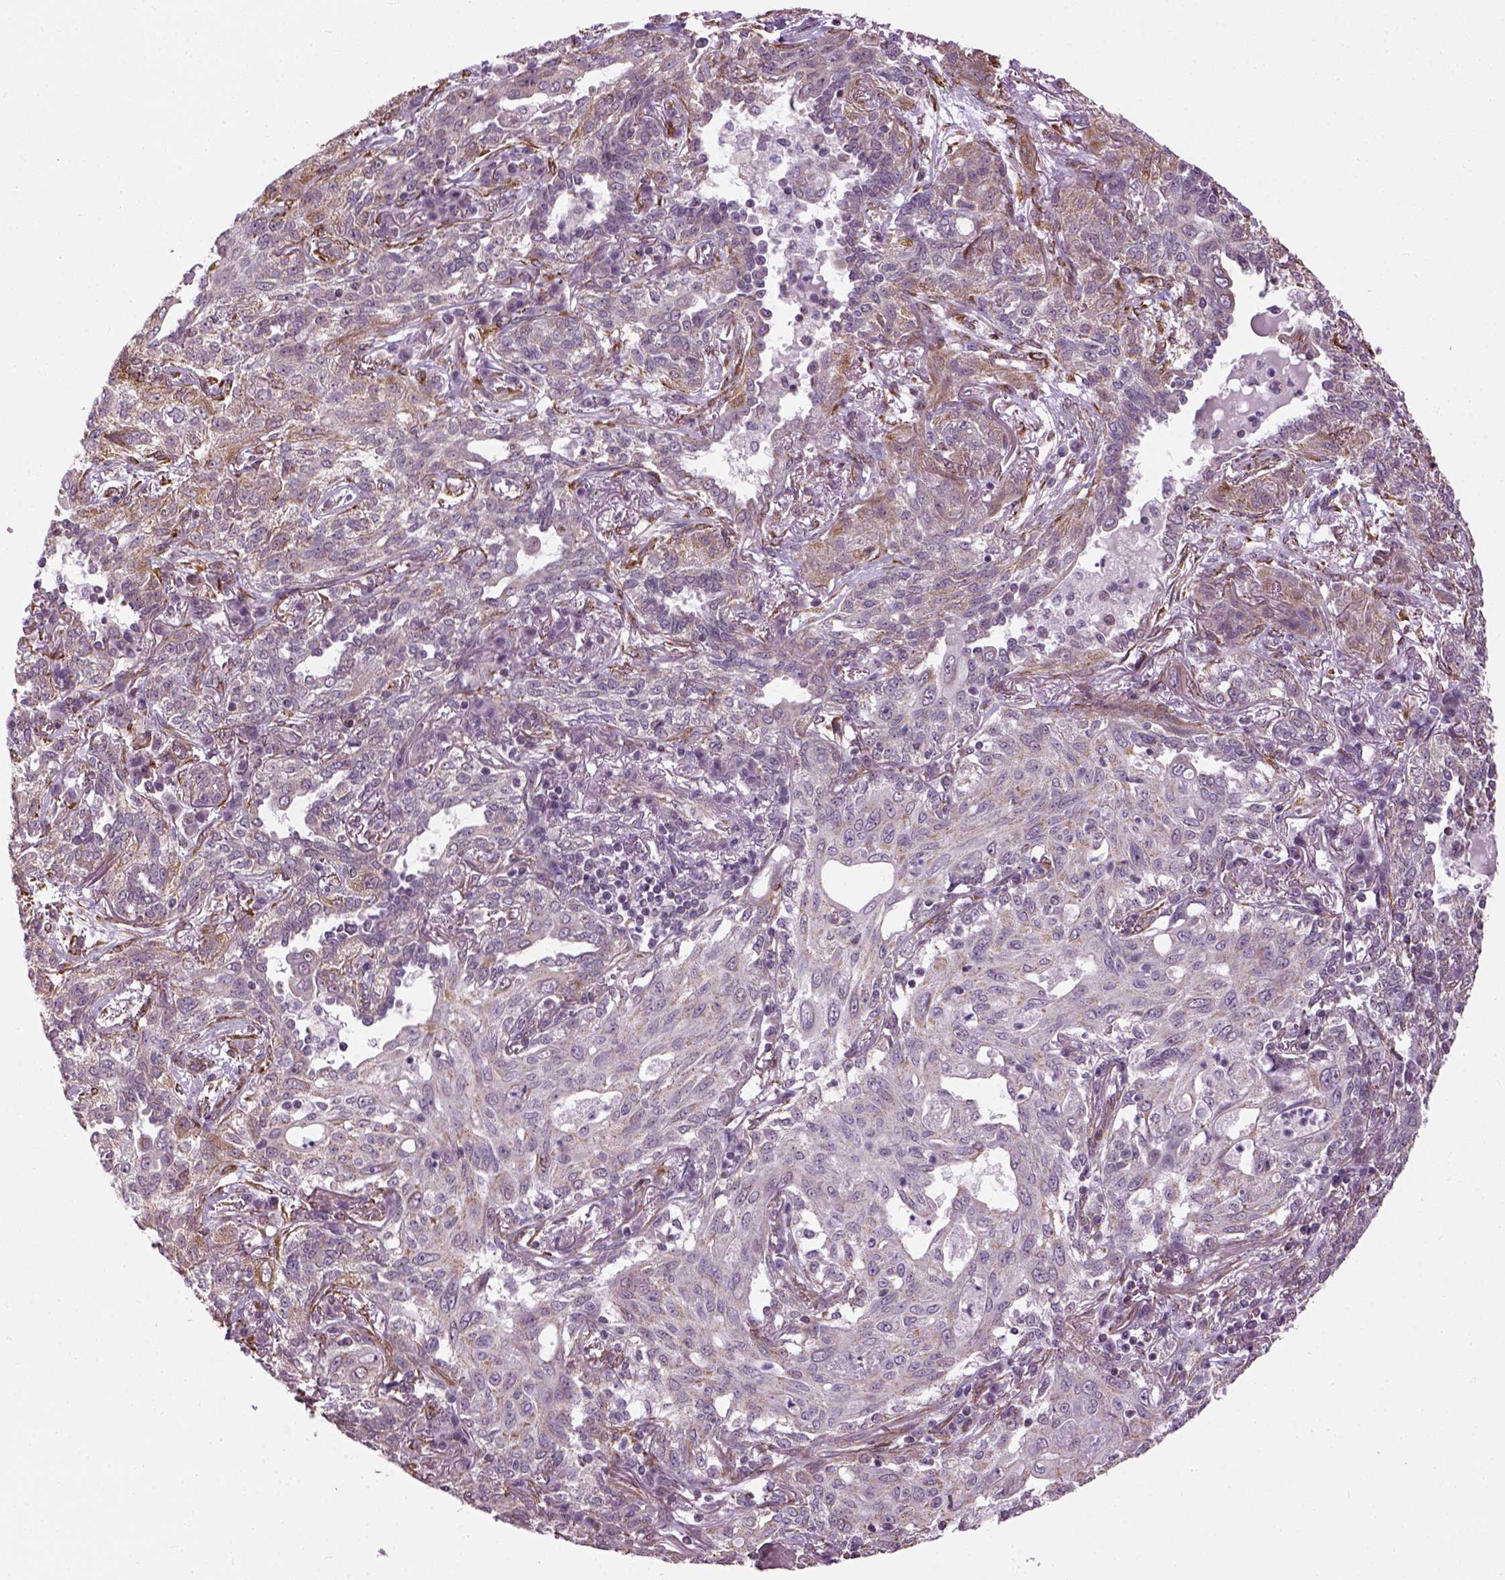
{"staining": {"intensity": "weak", "quantity": "<25%", "location": "cytoplasmic/membranous"}, "tissue": "lung cancer", "cell_type": "Tumor cells", "image_type": "cancer", "snomed": [{"axis": "morphology", "description": "Squamous cell carcinoma, NOS"}, {"axis": "topography", "description": "Lung"}], "caption": "An IHC photomicrograph of squamous cell carcinoma (lung) is shown. There is no staining in tumor cells of squamous cell carcinoma (lung).", "gene": "XK", "patient": {"sex": "female", "age": 70}}